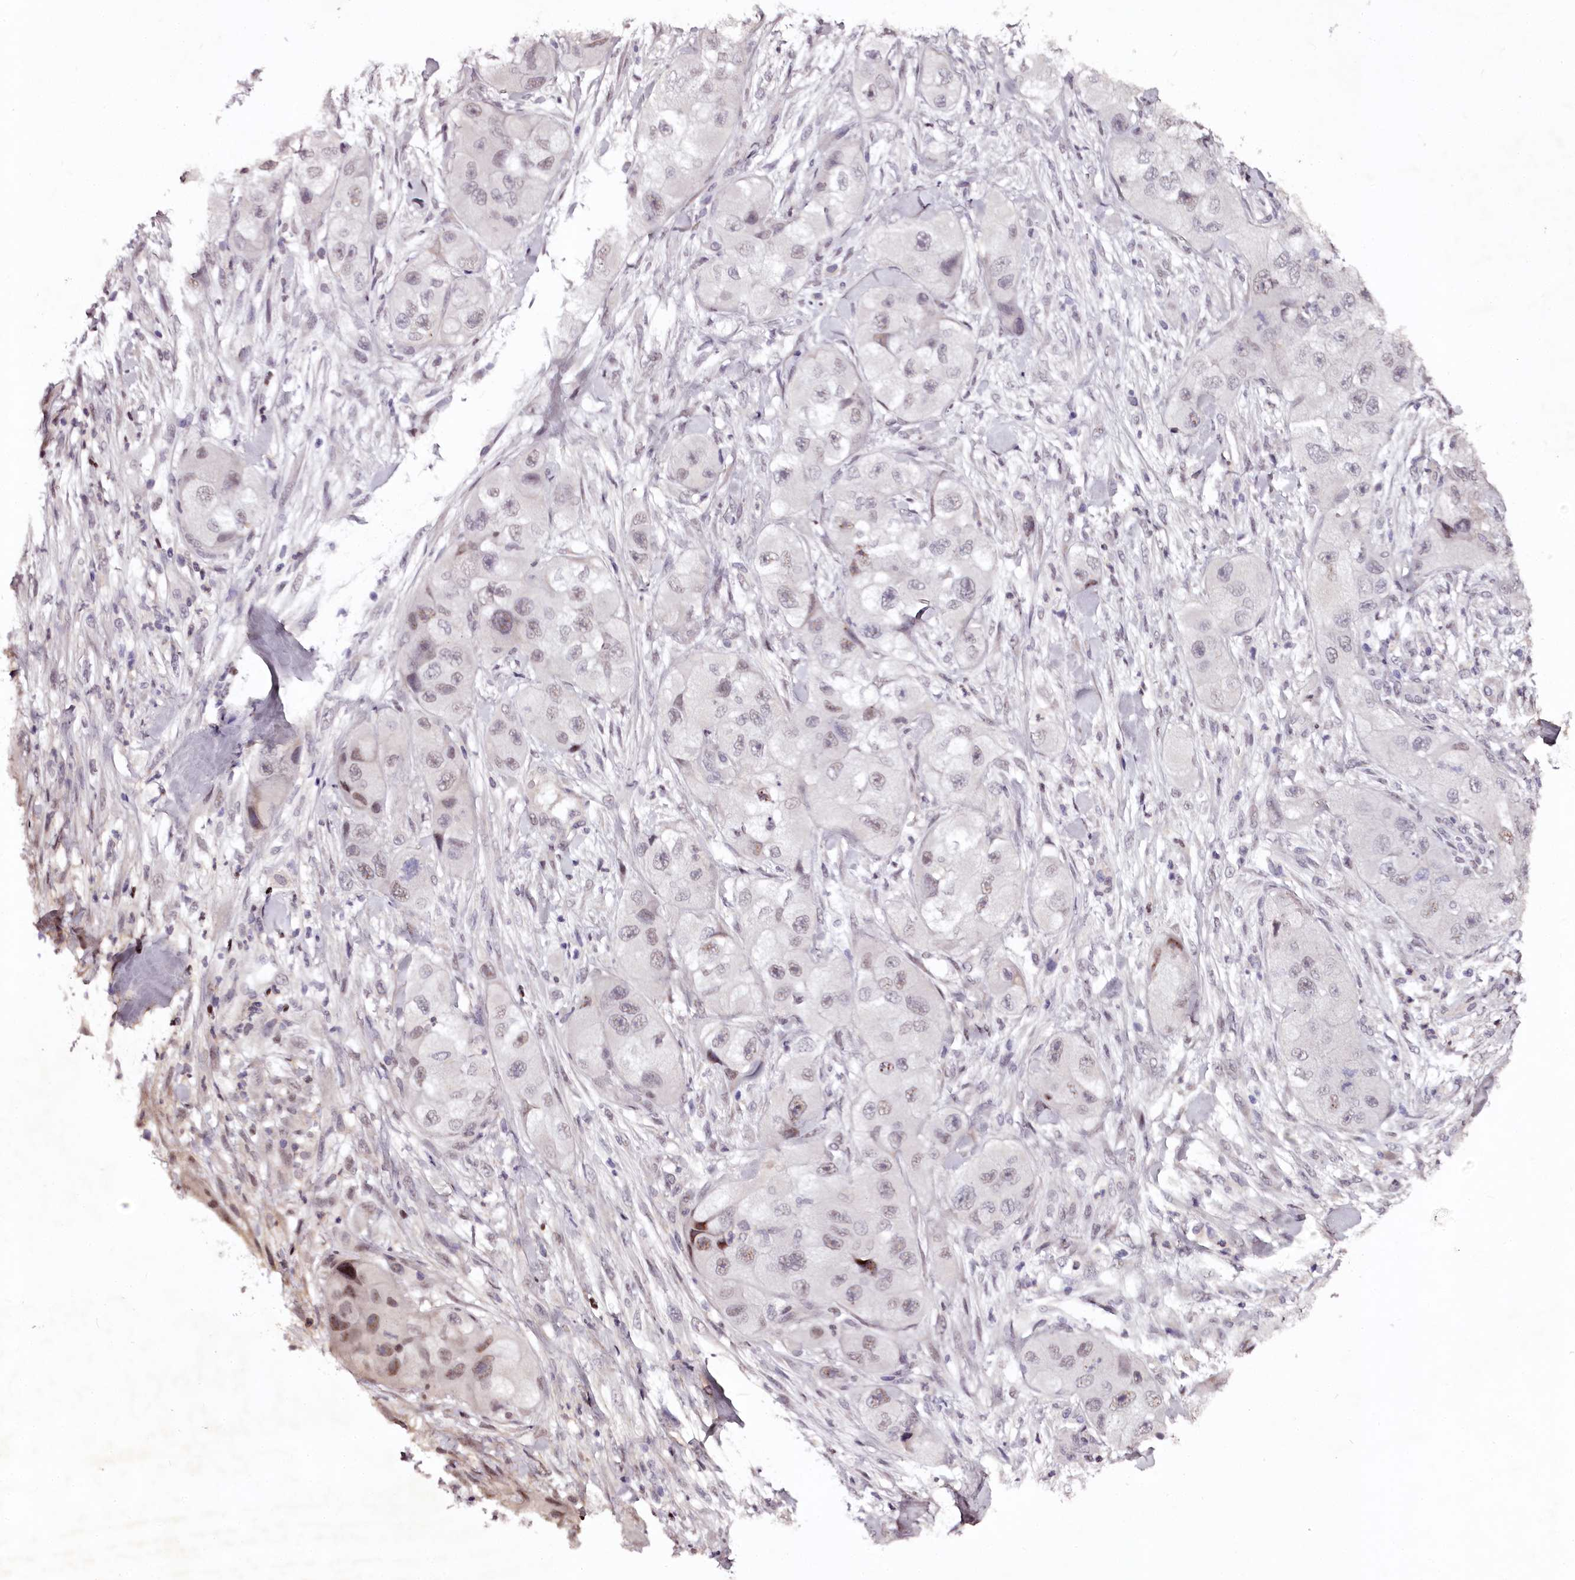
{"staining": {"intensity": "negative", "quantity": "none", "location": "none"}, "tissue": "skin cancer", "cell_type": "Tumor cells", "image_type": "cancer", "snomed": [{"axis": "morphology", "description": "Squamous cell carcinoma, NOS"}, {"axis": "topography", "description": "Skin"}, {"axis": "topography", "description": "Subcutis"}], "caption": "Squamous cell carcinoma (skin) was stained to show a protein in brown. There is no significant expression in tumor cells. Nuclei are stained in blue.", "gene": "MAML3", "patient": {"sex": "male", "age": 73}}